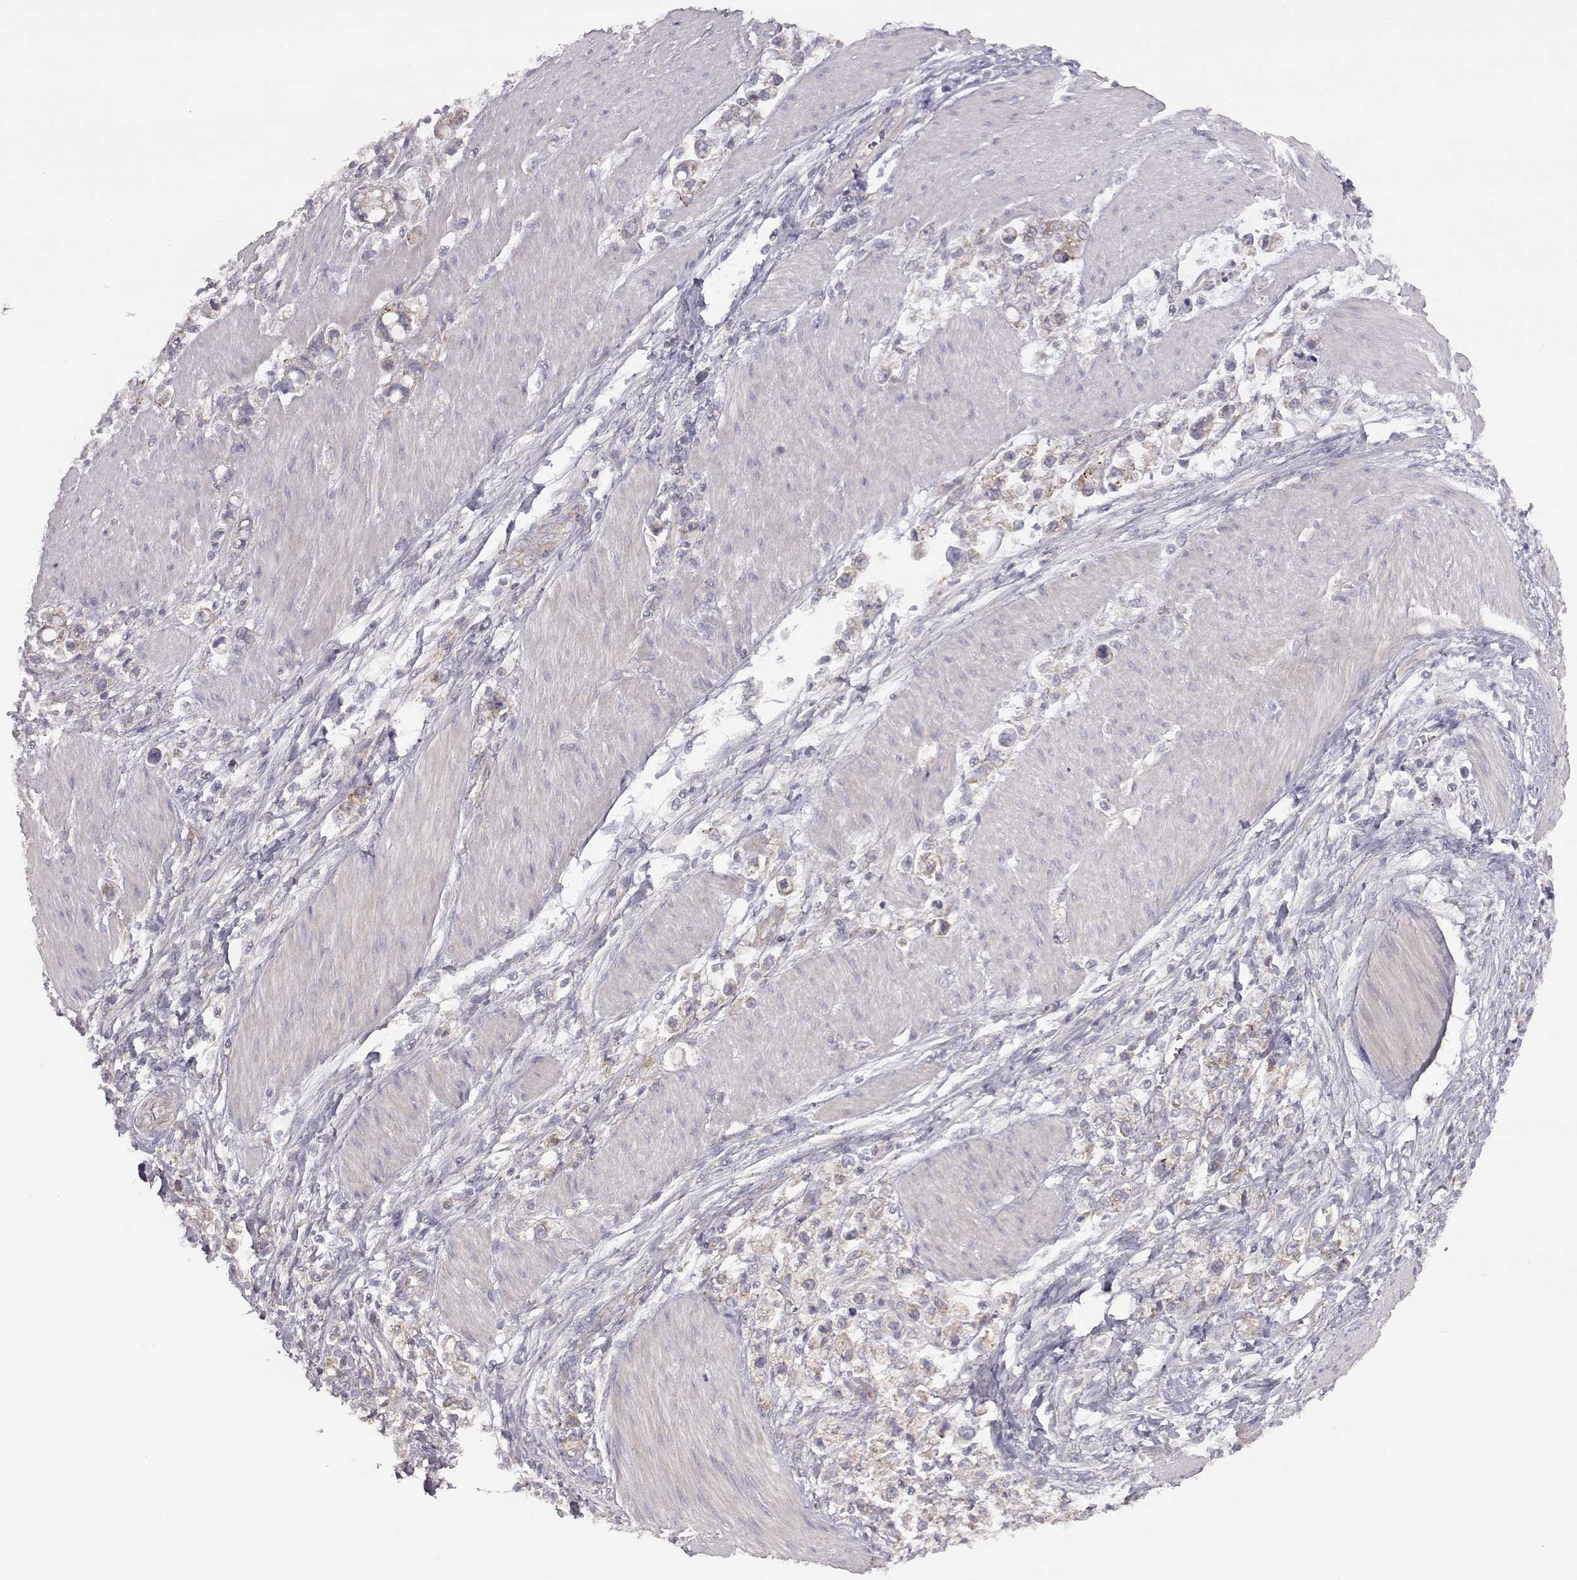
{"staining": {"intensity": "weak", "quantity": "<25%", "location": "cytoplasmic/membranous"}, "tissue": "stomach cancer", "cell_type": "Tumor cells", "image_type": "cancer", "snomed": [{"axis": "morphology", "description": "Adenocarcinoma, NOS"}, {"axis": "topography", "description": "Stomach"}], "caption": "Immunohistochemical staining of human stomach cancer reveals no significant expression in tumor cells.", "gene": "DDC", "patient": {"sex": "male", "age": 63}}